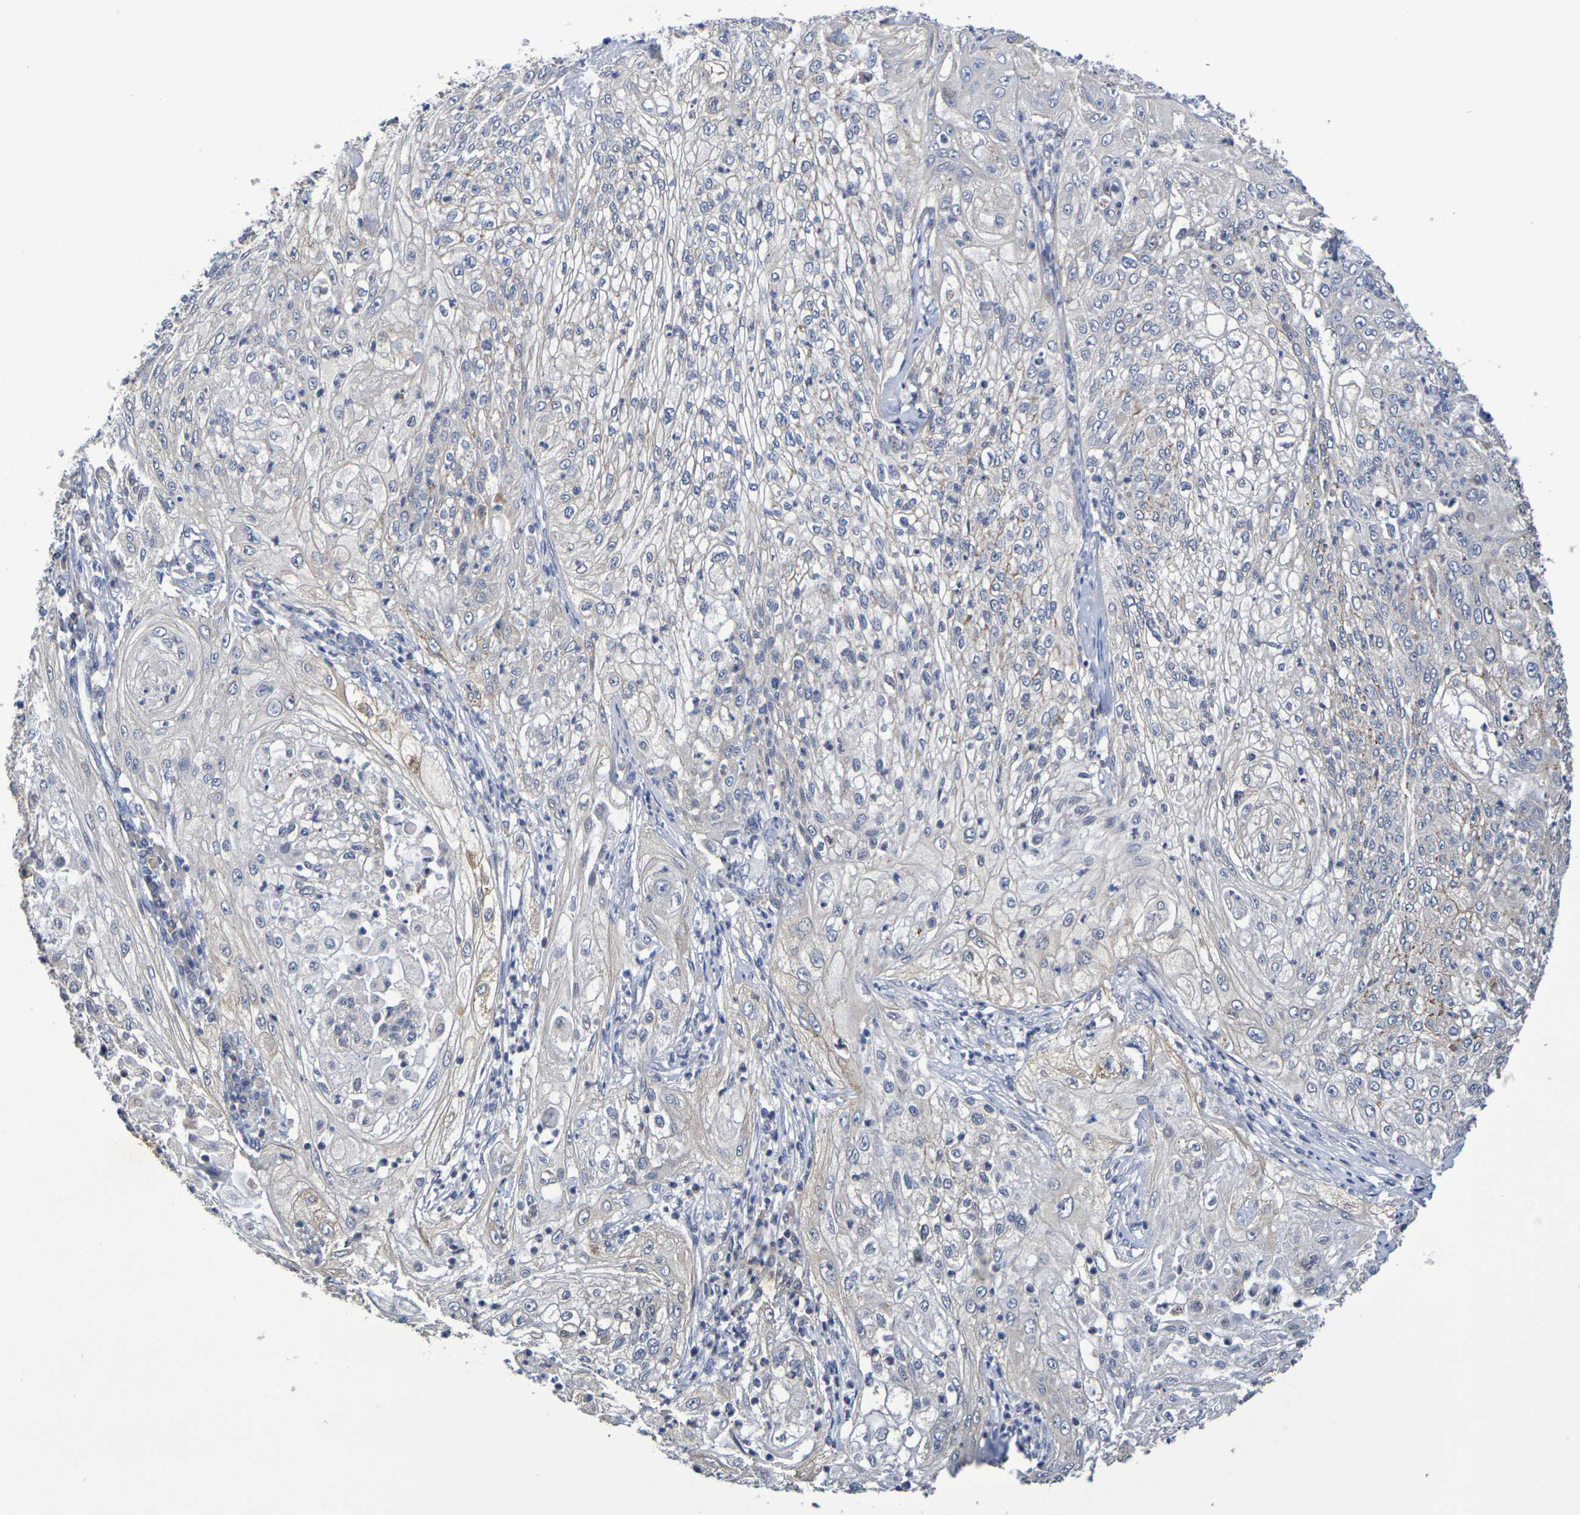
{"staining": {"intensity": "weak", "quantity": "<25%", "location": "cytoplasmic/membranous"}, "tissue": "lung cancer", "cell_type": "Tumor cells", "image_type": "cancer", "snomed": [{"axis": "morphology", "description": "Inflammation, NOS"}, {"axis": "morphology", "description": "Squamous cell carcinoma, NOS"}, {"axis": "topography", "description": "Lymph node"}, {"axis": "topography", "description": "Soft tissue"}, {"axis": "topography", "description": "Lung"}], "caption": "Immunohistochemistry photomicrograph of neoplastic tissue: human lung cancer (squamous cell carcinoma) stained with DAB (3,3'-diaminobenzidine) demonstrates no significant protein staining in tumor cells. (DAB immunohistochemistry (IHC), high magnification).", "gene": "SDC4", "patient": {"sex": "male", "age": 66}}